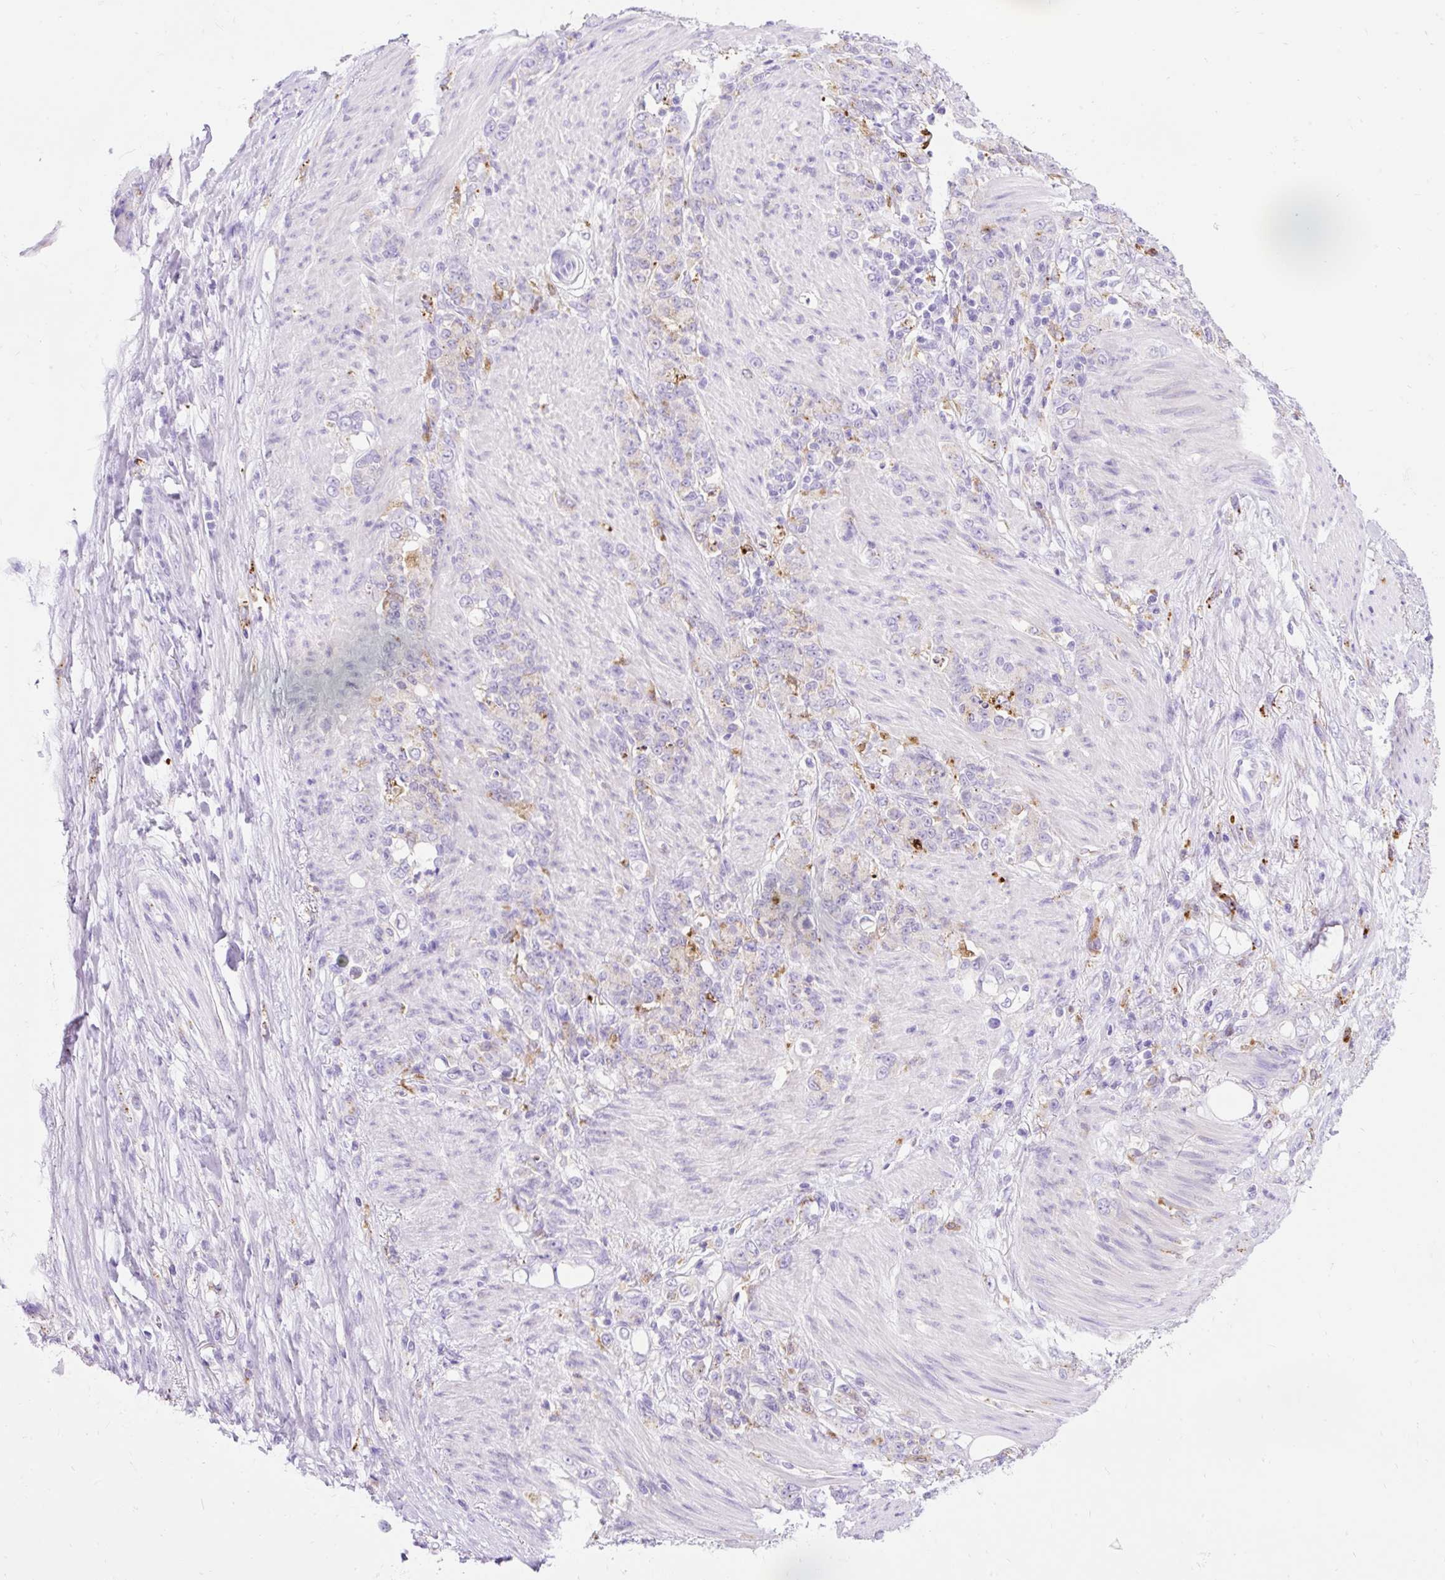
{"staining": {"intensity": "weak", "quantity": "25%-75%", "location": "cytoplasmic/membranous"}, "tissue": "stomach cancer", "cell_type": "Tumor cells", "image_type": "cancer", "snomed": [{"axis": "morphology", "description": "Adenocarcinoma, NOS"}, {"axis": "topography", "description": "Stomach"}], "caption": "Stomach cancer was stained to show a protein in brown. There is low levels of weak cytoplasmic/membranous positivity in about 25%-75% of tumor cells. Nuclei are stained in blue.", "gene": "HEXB", "patient": {"sex": "female", "age": 79}}